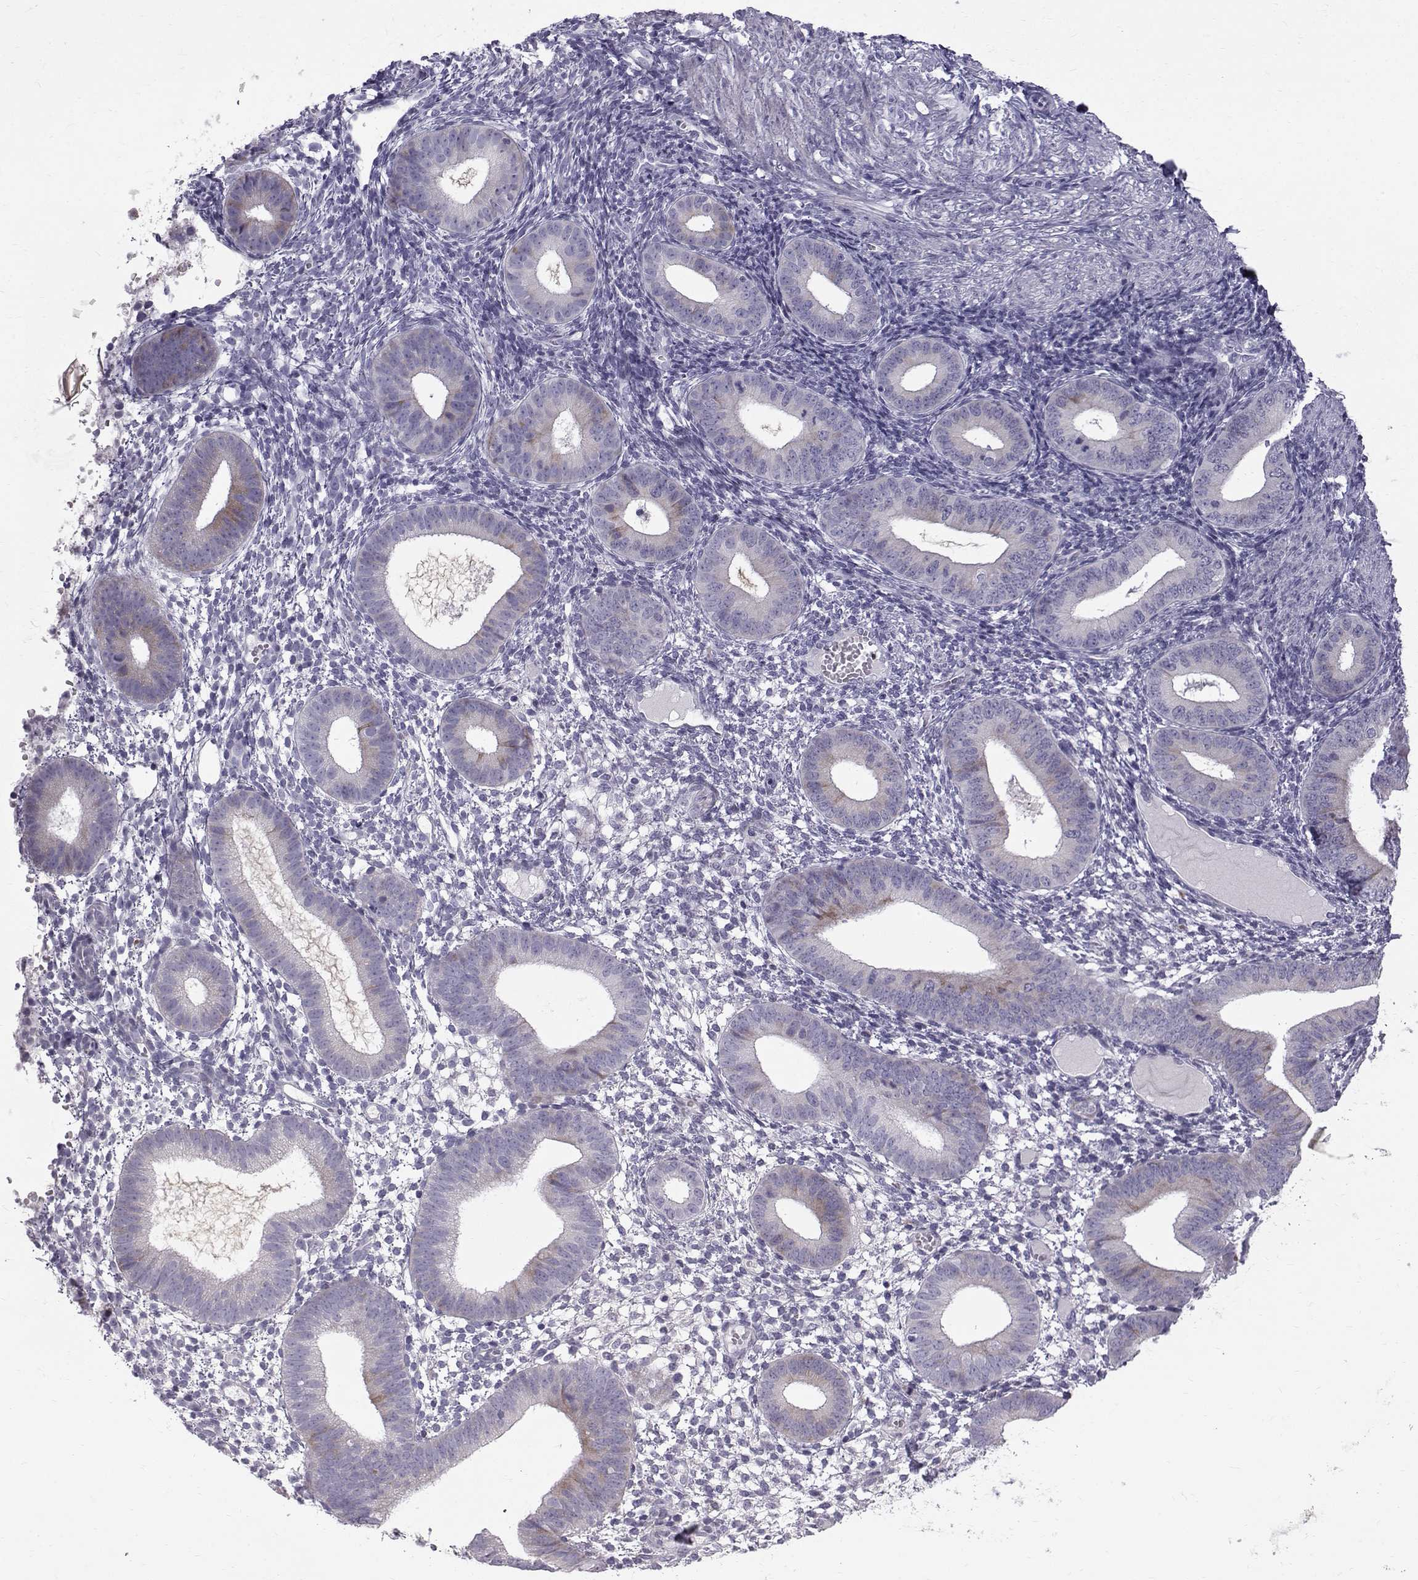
{"staining": {"intensity": "negative", "quantity": "none", "location": "none"}, "tissue": "endometrium", "cell_type": "Cells in endometrial stroma", "image_type": "normal", "snomed": [{"axis": "morphology", "description": "Normal tissue, NOS"}, {"axis": "topography", "description": "Endometrium"}], "caption": "This is an immunohistochemistry histopathology image of normal endometrium. There is no expression in cells in endometrial stroma.", "gene": "ROPN1B", "patient": {"sex": "female", "age": 39}}